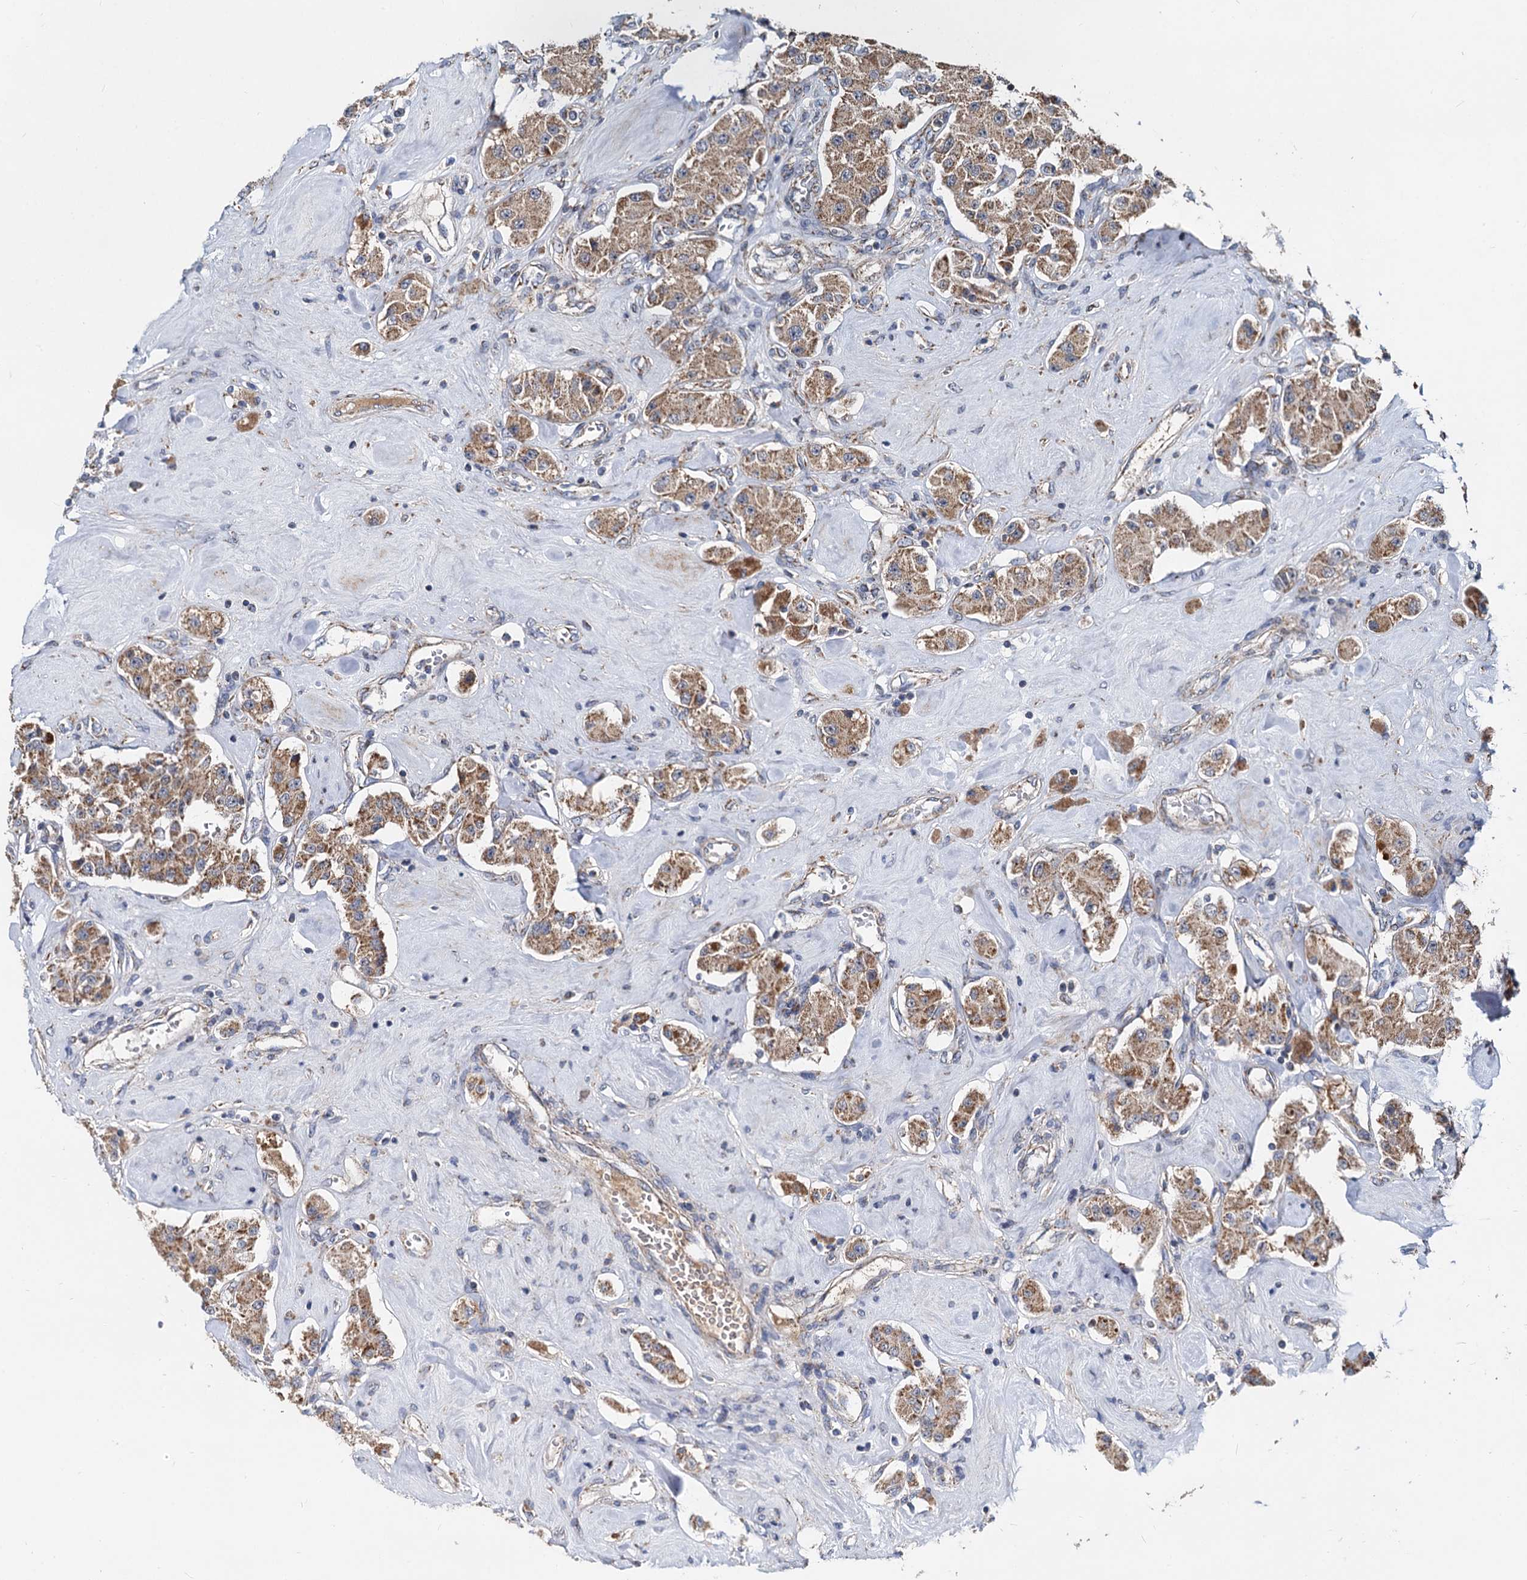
{"staining": {"intensity": "moderate", "quantity": ">75%", "location": "cytoplasmic/membranous"}, "tissue": "carcinoid", "cell_type": "Tumor cells", "image_type": "cancer", "snomed": [{"axis": "morphology", "description": "Carcinoid, malignant, NOS"}, {"axis": "topography", "description": "Pancreas"}], "caption": "The photomicrograph exhibits staining of malignant carcinoid, revealing moderate cytoplasmic/membranous protein staining (brown color) within tumor cells. (DAB = brown stain, brightfield microscopy at high magnification).", "gene": "SPRYD3", "patient": {"sex": "male", "age": 41}}